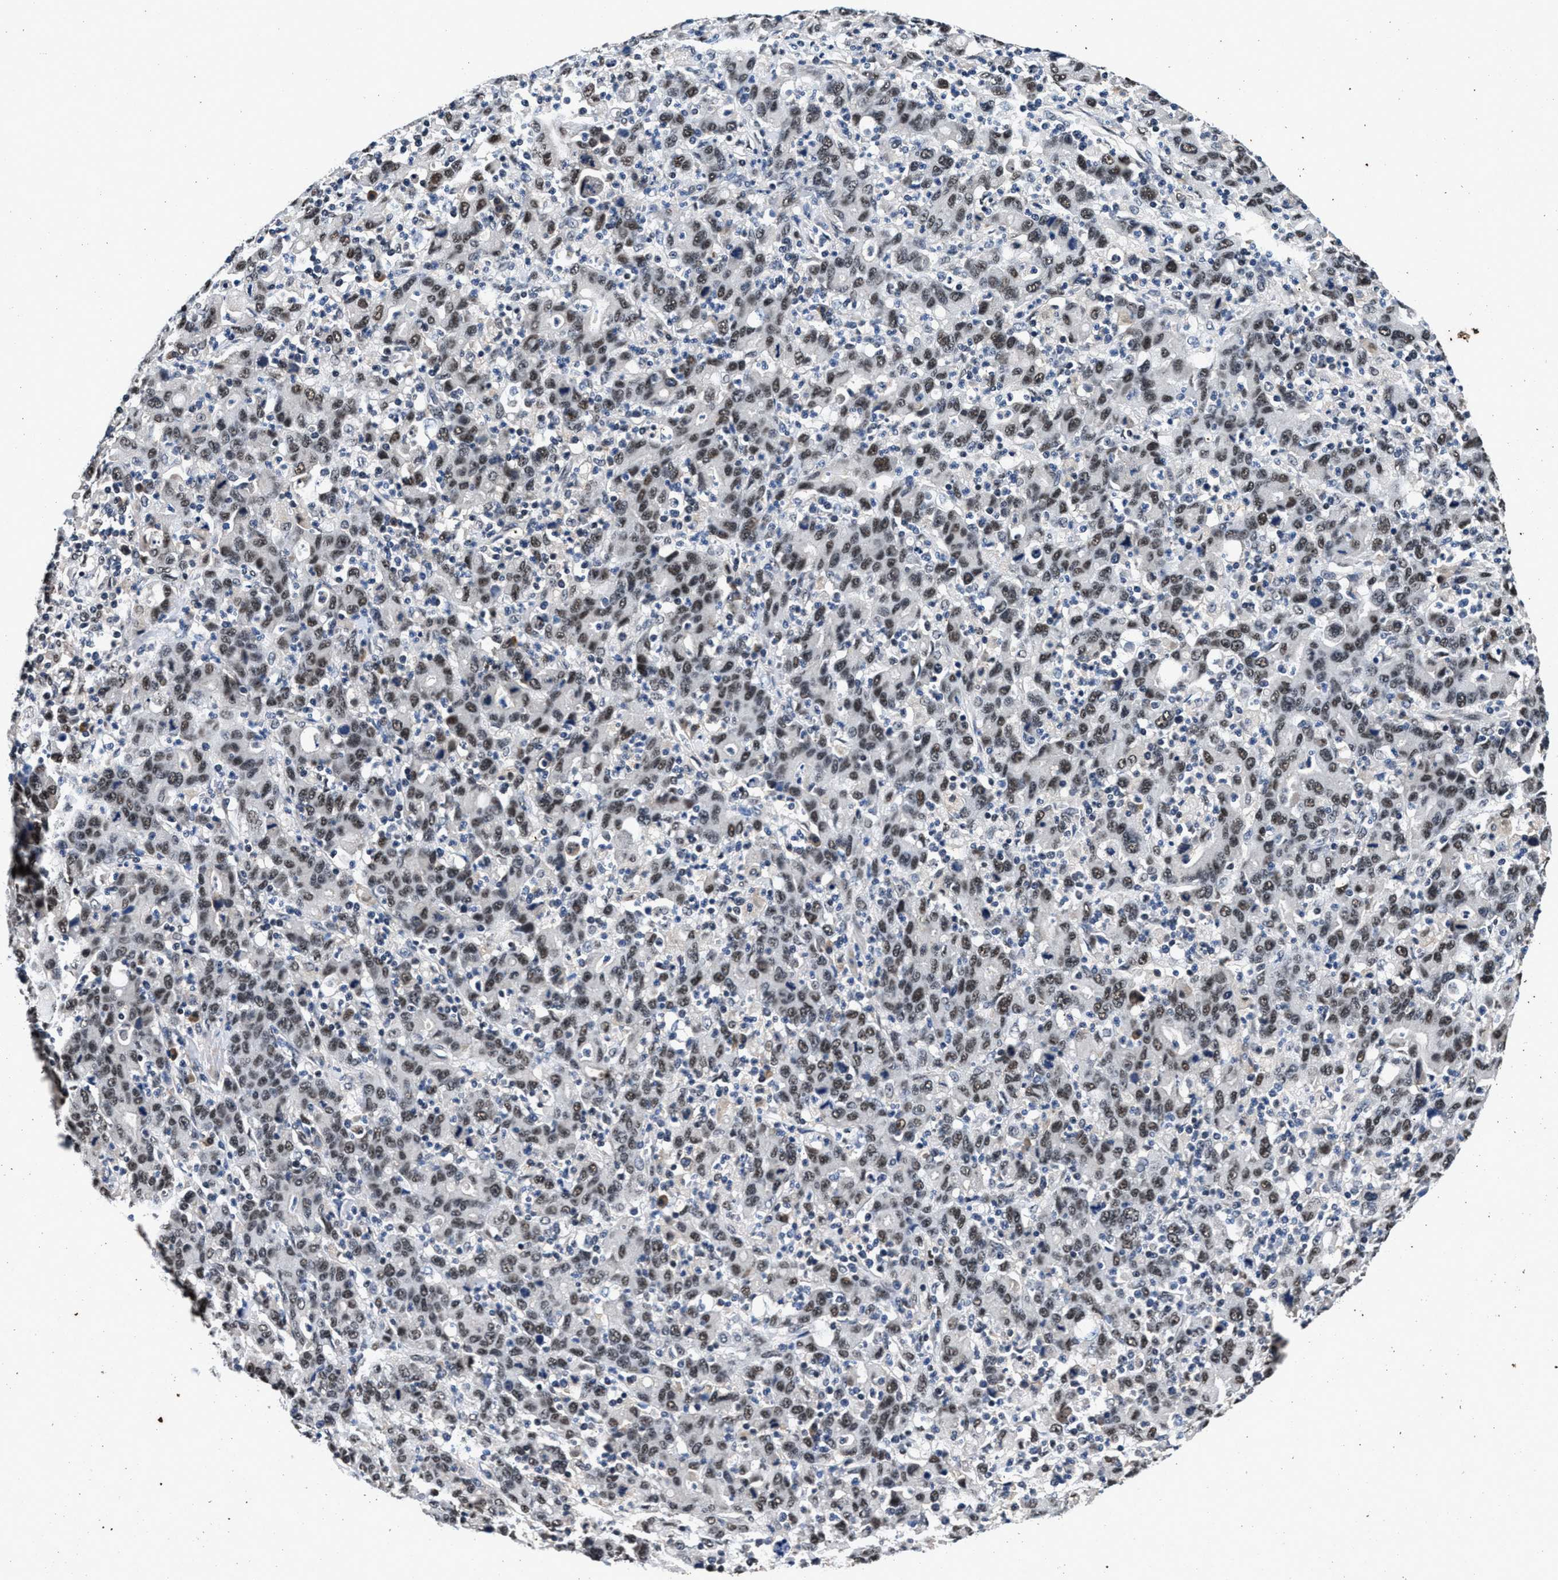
{"staining": {"intensity": "moderate", "quantity": ">75%", "location": "nuclear"}, "tissue": "stomach cancer", "cell_type": "Tumor cells", "image_type": "cancer", "snomed": [{"axis": "morphology", "description": "Adenocarcinoma, NOS"}, {"axis": "topography", "description": "Stomach, upper"}], "caption": "Stomach cancer stained for a protein displays moderate nuclear positivity in tumor cells. The staining was performed using DAB, with brown indicating positive protein expression. Nuclei are stained blue with hematoxylin.", "gene": "USP16", "patient": {"sex": "male", "age": 69}}